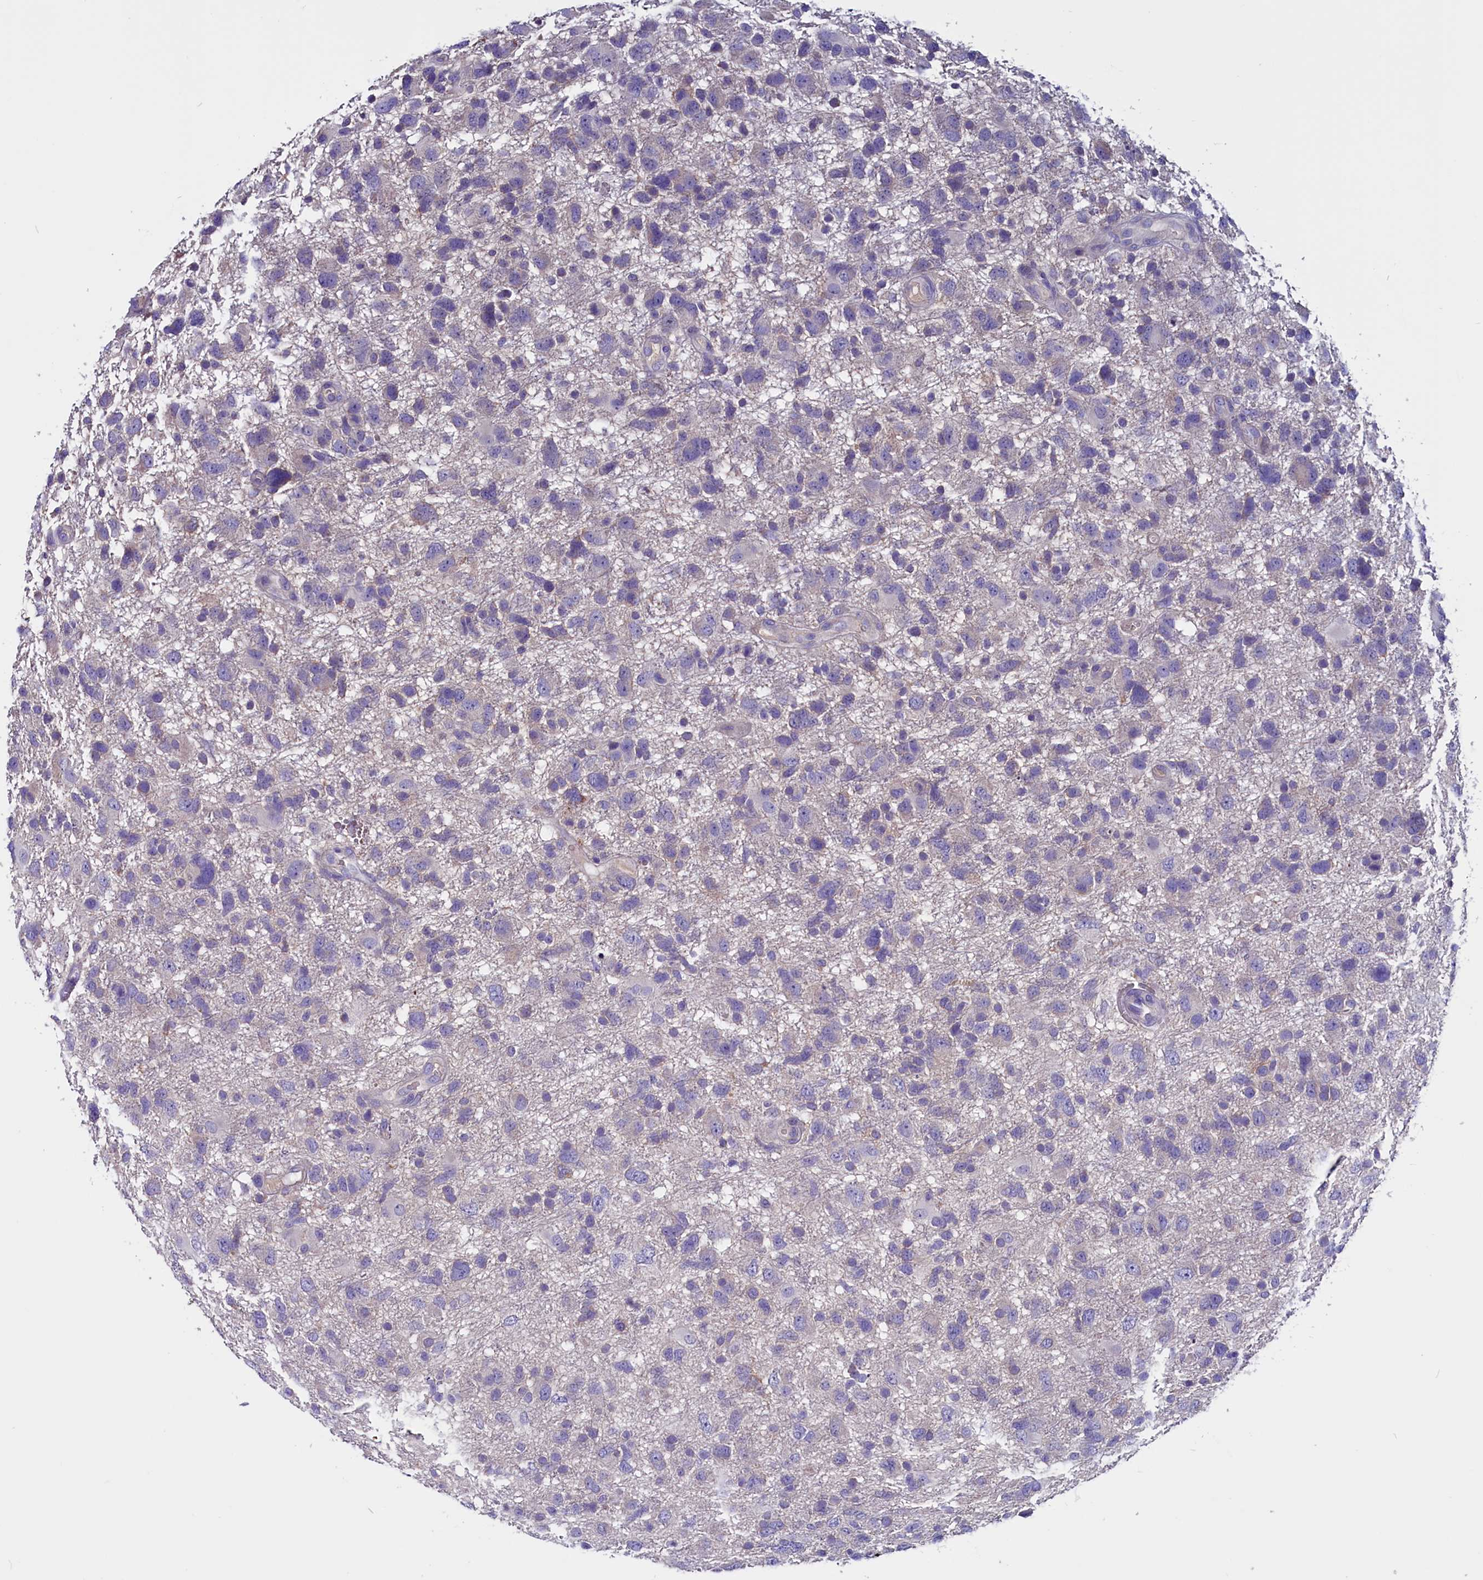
{"staining": {"intensity": "negative", "quantity": "none", "location": "none"}, "tissue": "glioma", "cell_type": "Tumor cells", "image_type": "cancer", "snomed": [{"axis": "morphology", "description": "Glioma, malignant, High grade"}, {"axis": "topography", "description": "Brain"}], "caption": "High magnification brightfield microscopy of glioma stained with DAB (brown) and counterstained with hematoxylin (blue): tumor cells show no significant expression.", "gene": "CCBE1", "patient": {"sex": "male", "age": 61}}